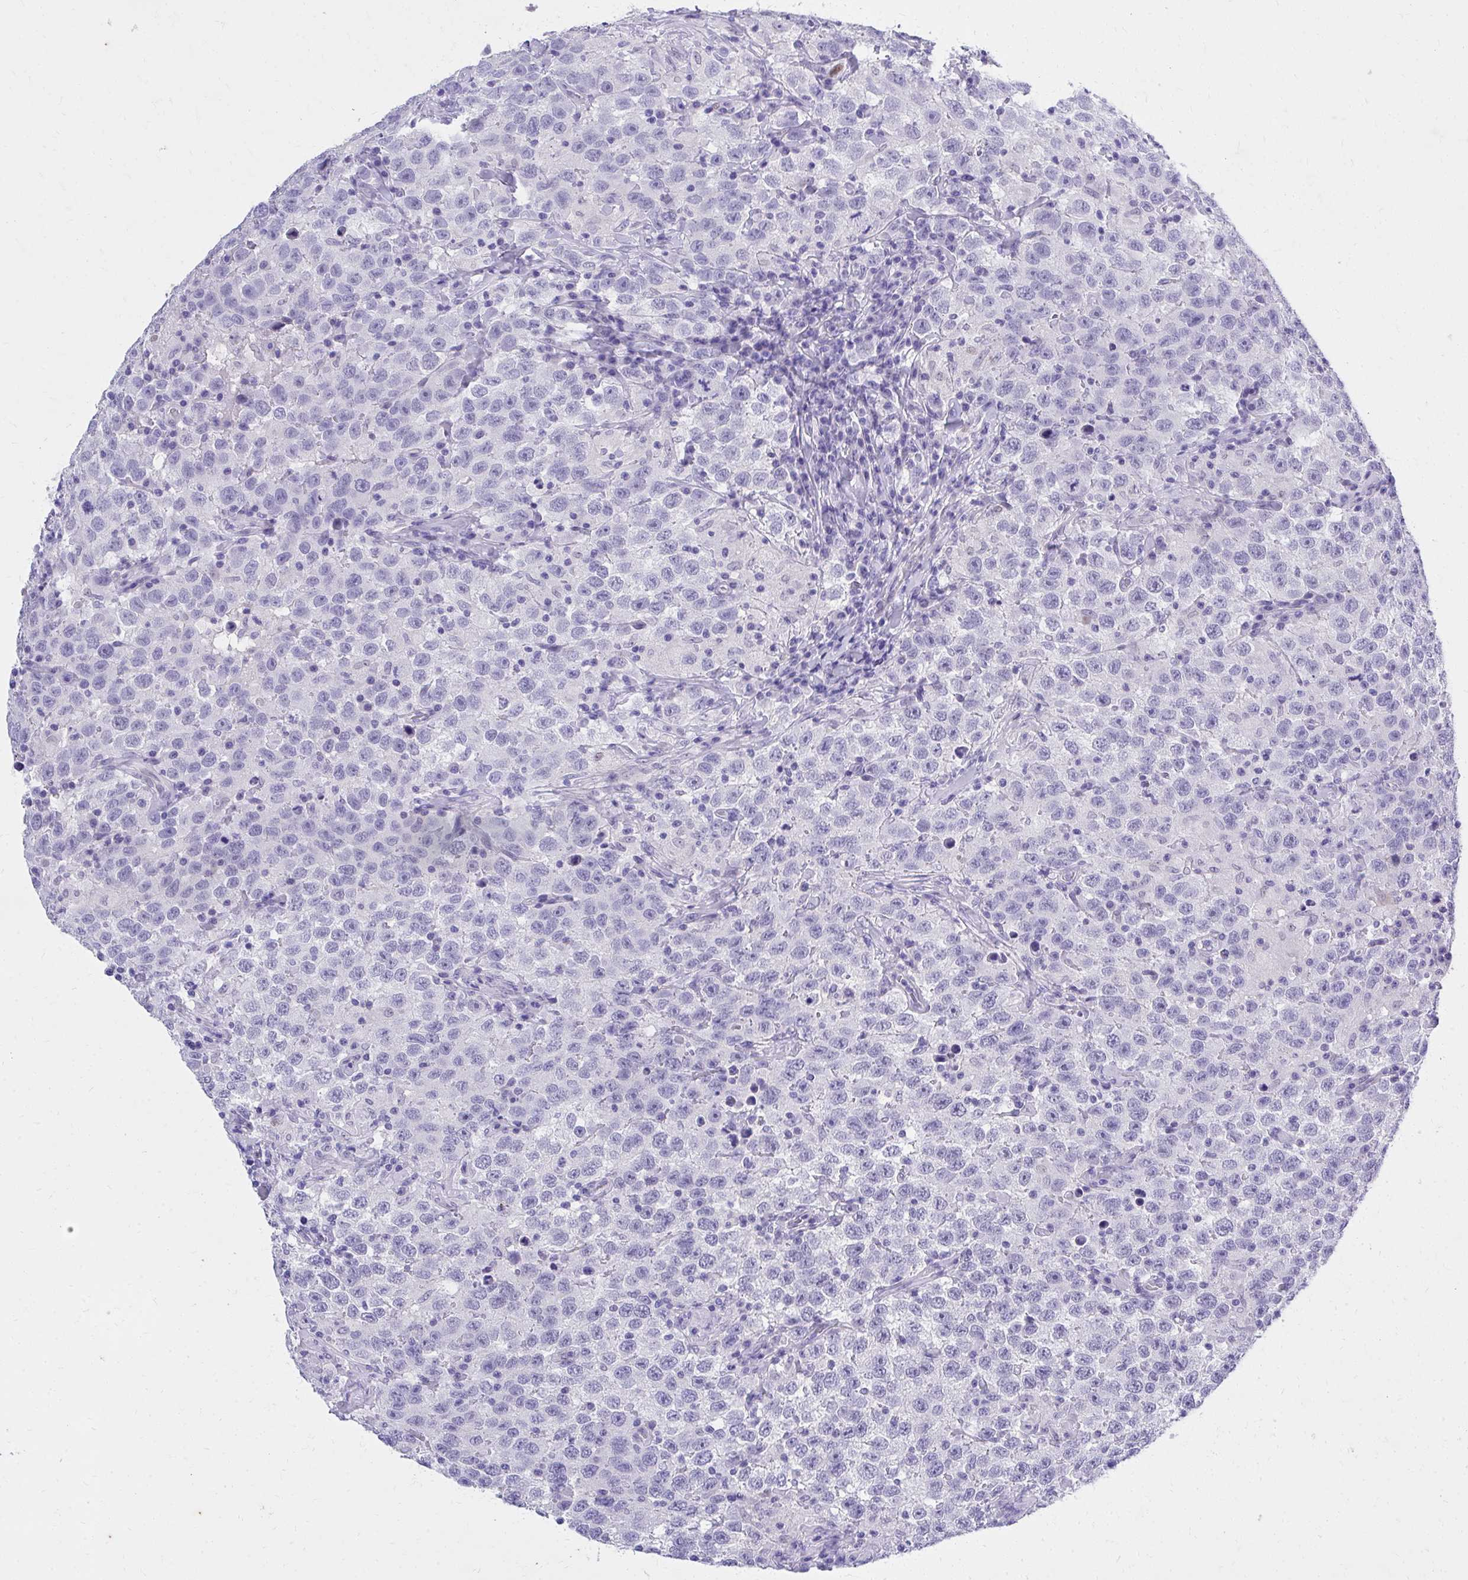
{"staining": {"intensity": "negative", "quantity": "none", "location": "none"}, "tissue": "testis cancer", "cell_type": "Tumor cells", "image_type": "cancer", "snomed": [{"axis": "morphology", "description": "Seminoma, NOS"}, {"axis": "topography", "description": "Testis"}], "caption": "A micrograph of human testis seminoma is negative for staining in tumor cells.", "gene": "KLK1", "patient": {"sex": "male", "age": 41}}